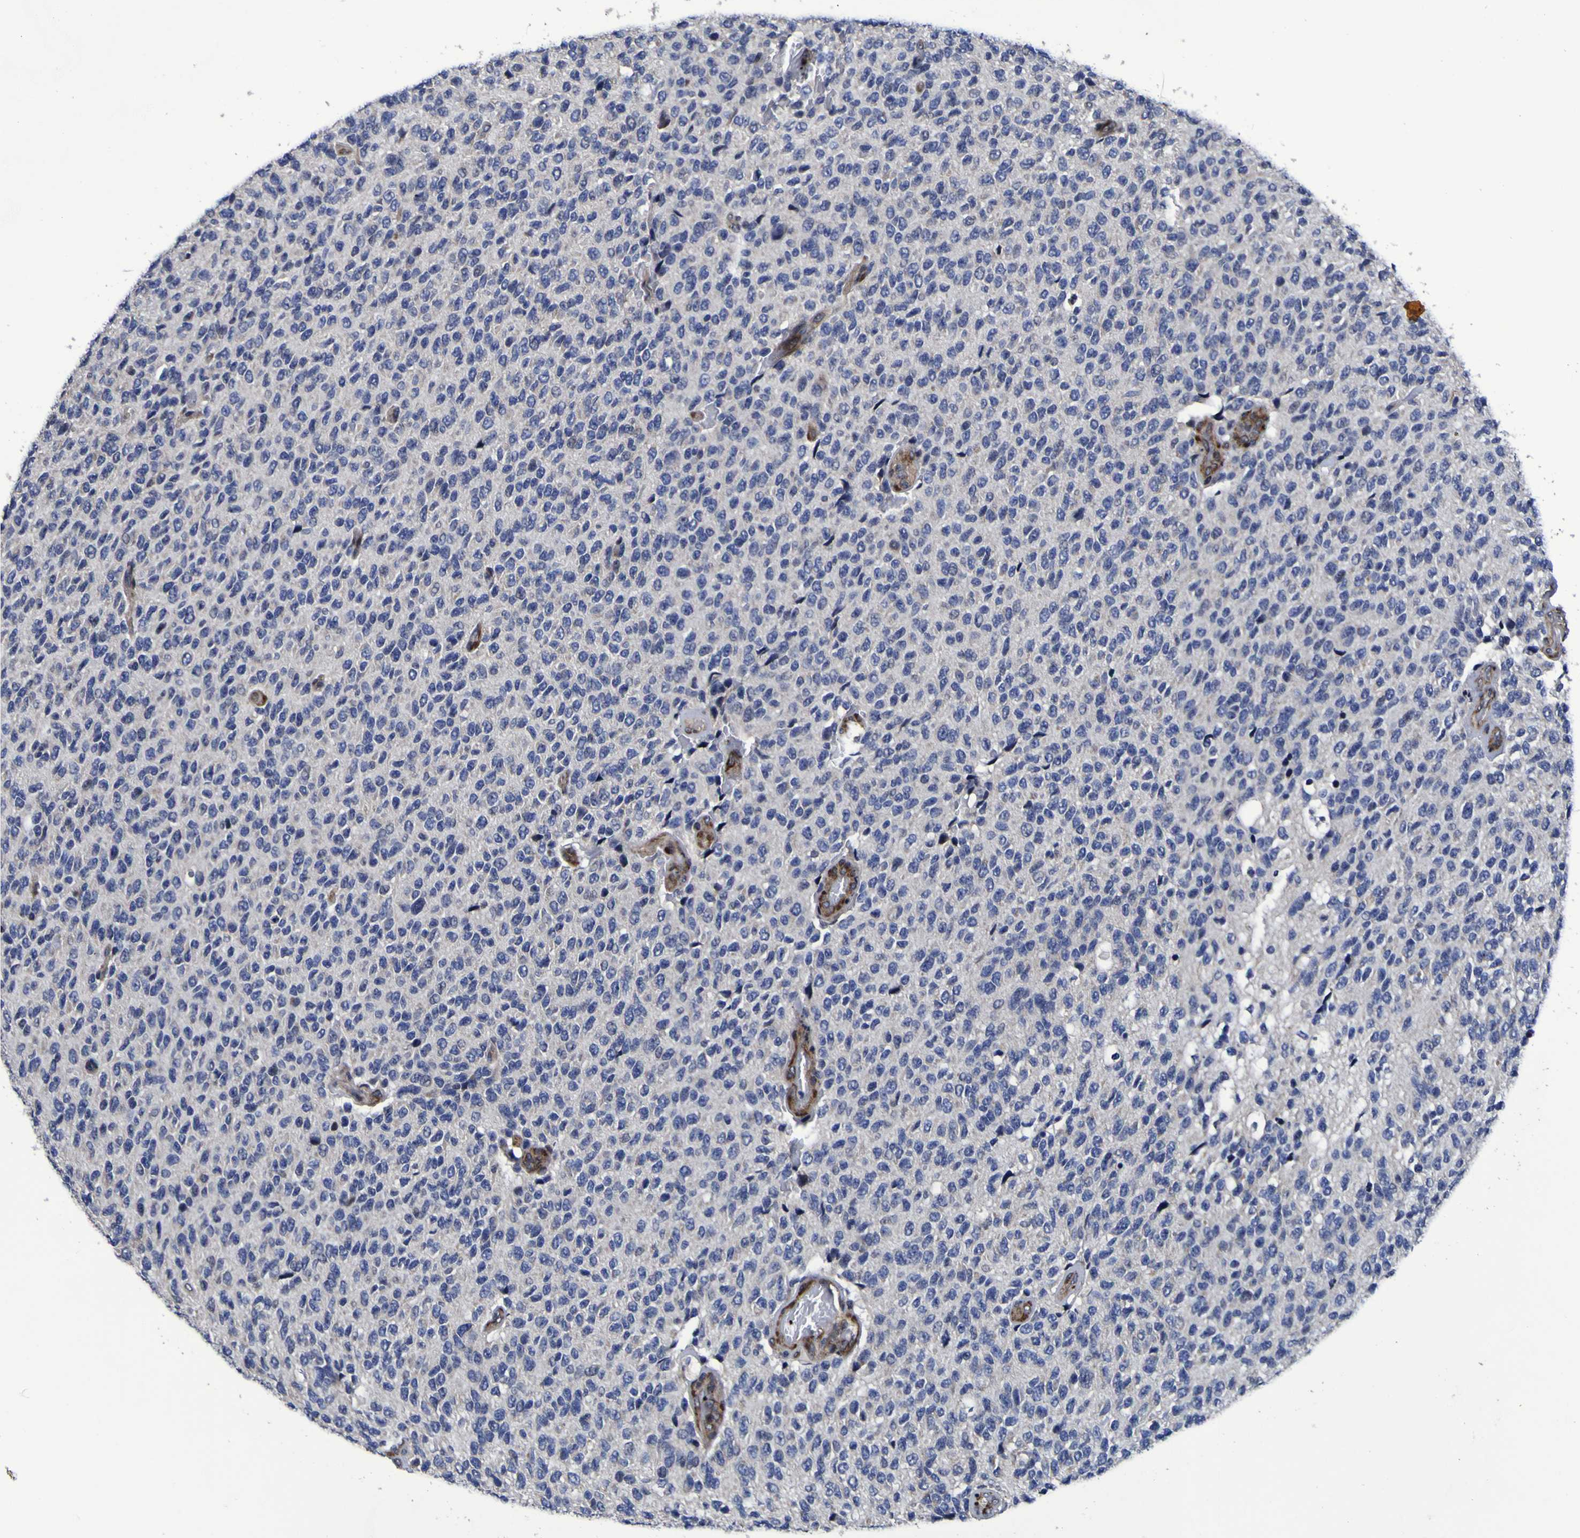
{"staining": {"intensity": "negative", "quantity": "none", "location": "none"}, "tissue": "glioma", "cell_type": "Tumor cells", "image_type": "cancer", "snomed": [{"axis": "morphology", "description": "Glioma, malignant, High grade"}, {"axis": "topography", "description": "pancreas cauda"}], "caption": "The photomicrograph exhibits no staining of tumor cells in malignant glioma (high-grade).", "gene": "P3H1", "patient": {"sex": "male", "age": 60}}